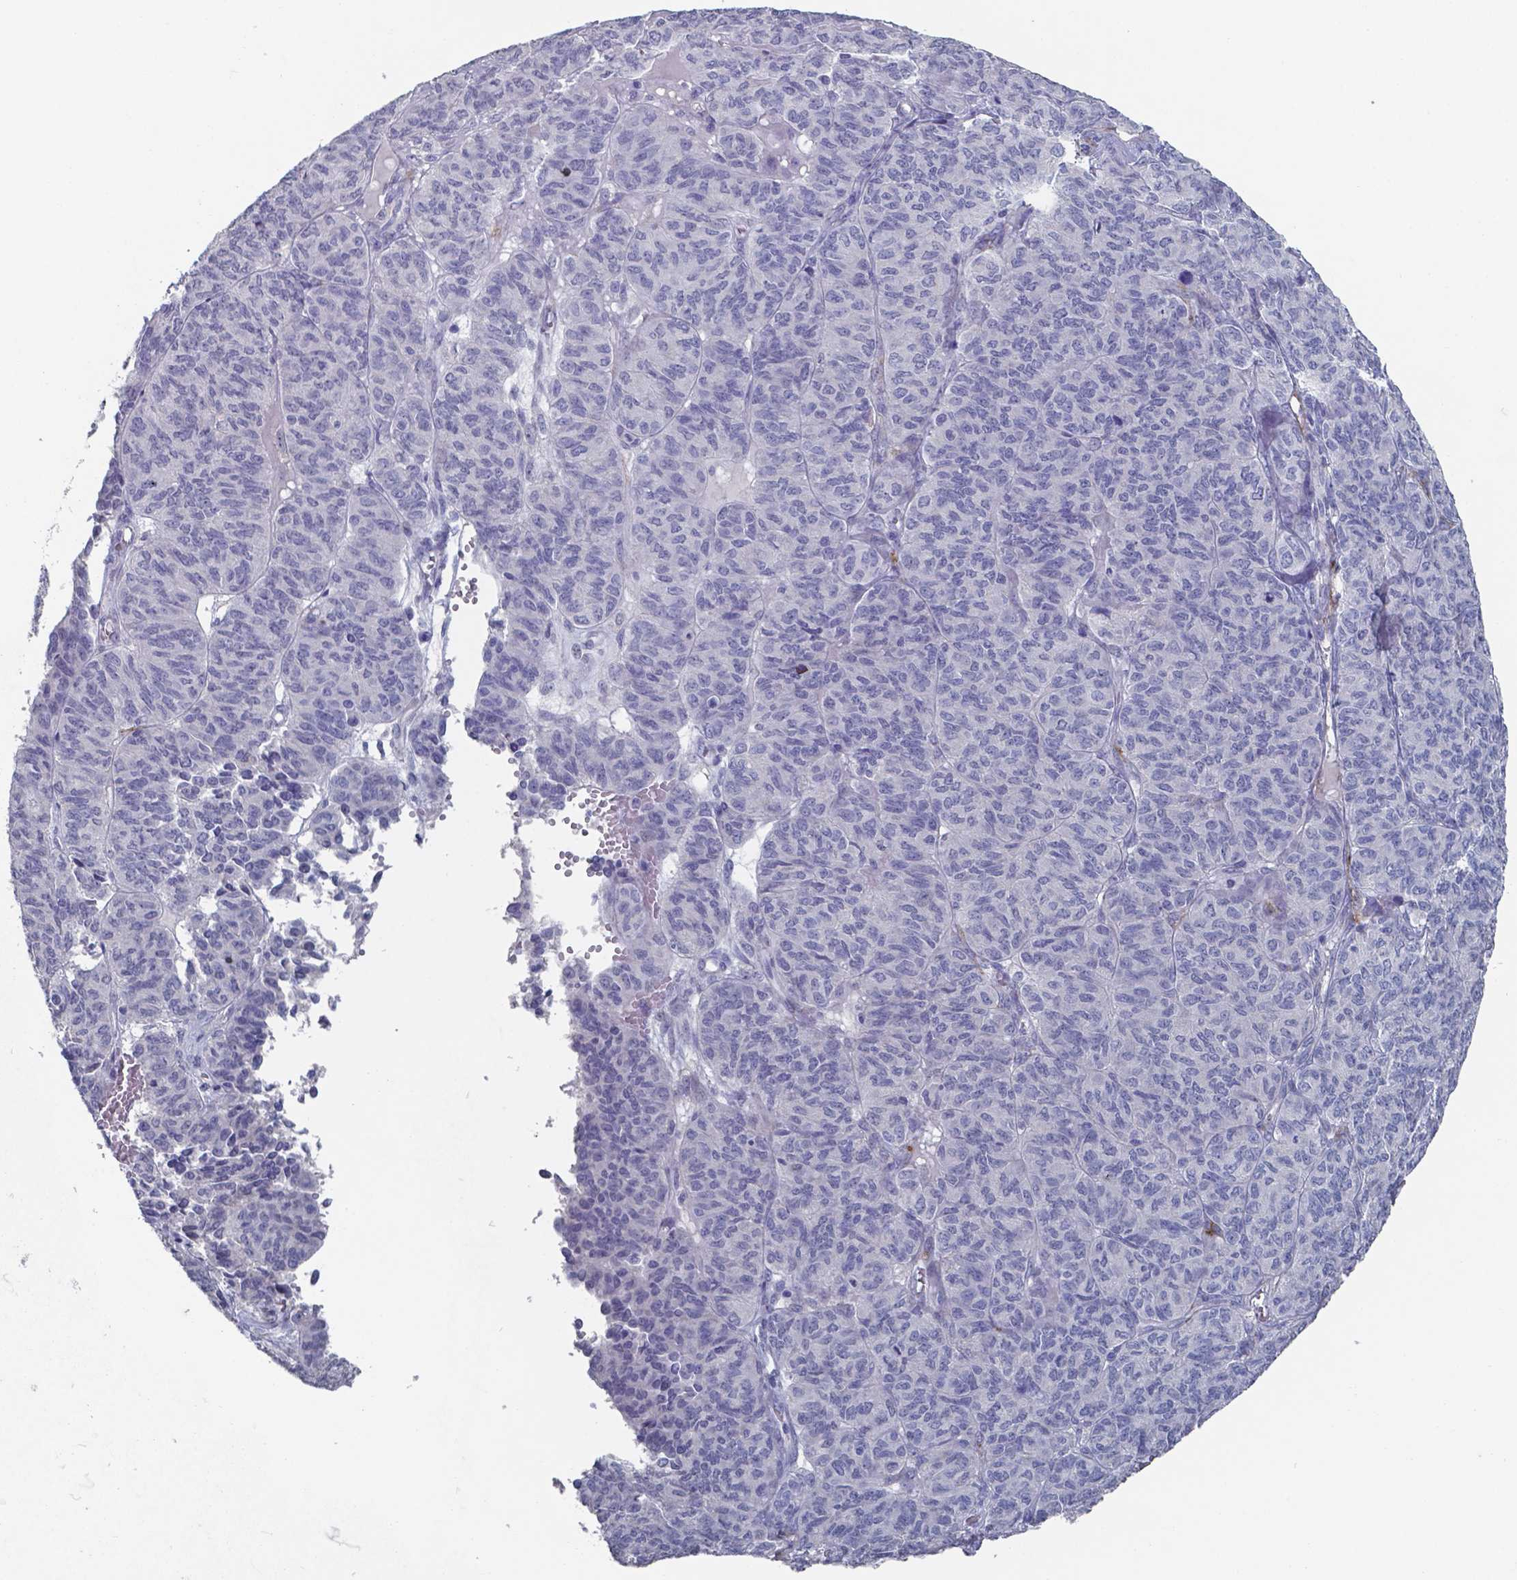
{"staining": {"intensity": "negative", "quantity": "none", "location": "none"}, "tissue": "ovarian cancer", "cell_type": "Tumor cells", "image_type": "cancer", "snomed": [{"axis": "morphology", "description": "Carcinoma, endometroid"}, {"axis": "topography", "description": "Ovary"}], "caption": "A histopathology image of ovarian cancer (endometroid carcinoma) stained for a protein shows no brown staining in tumor cells.", "gene": "PLA2R1", "patient": {"sex": "female", "age": 80}}